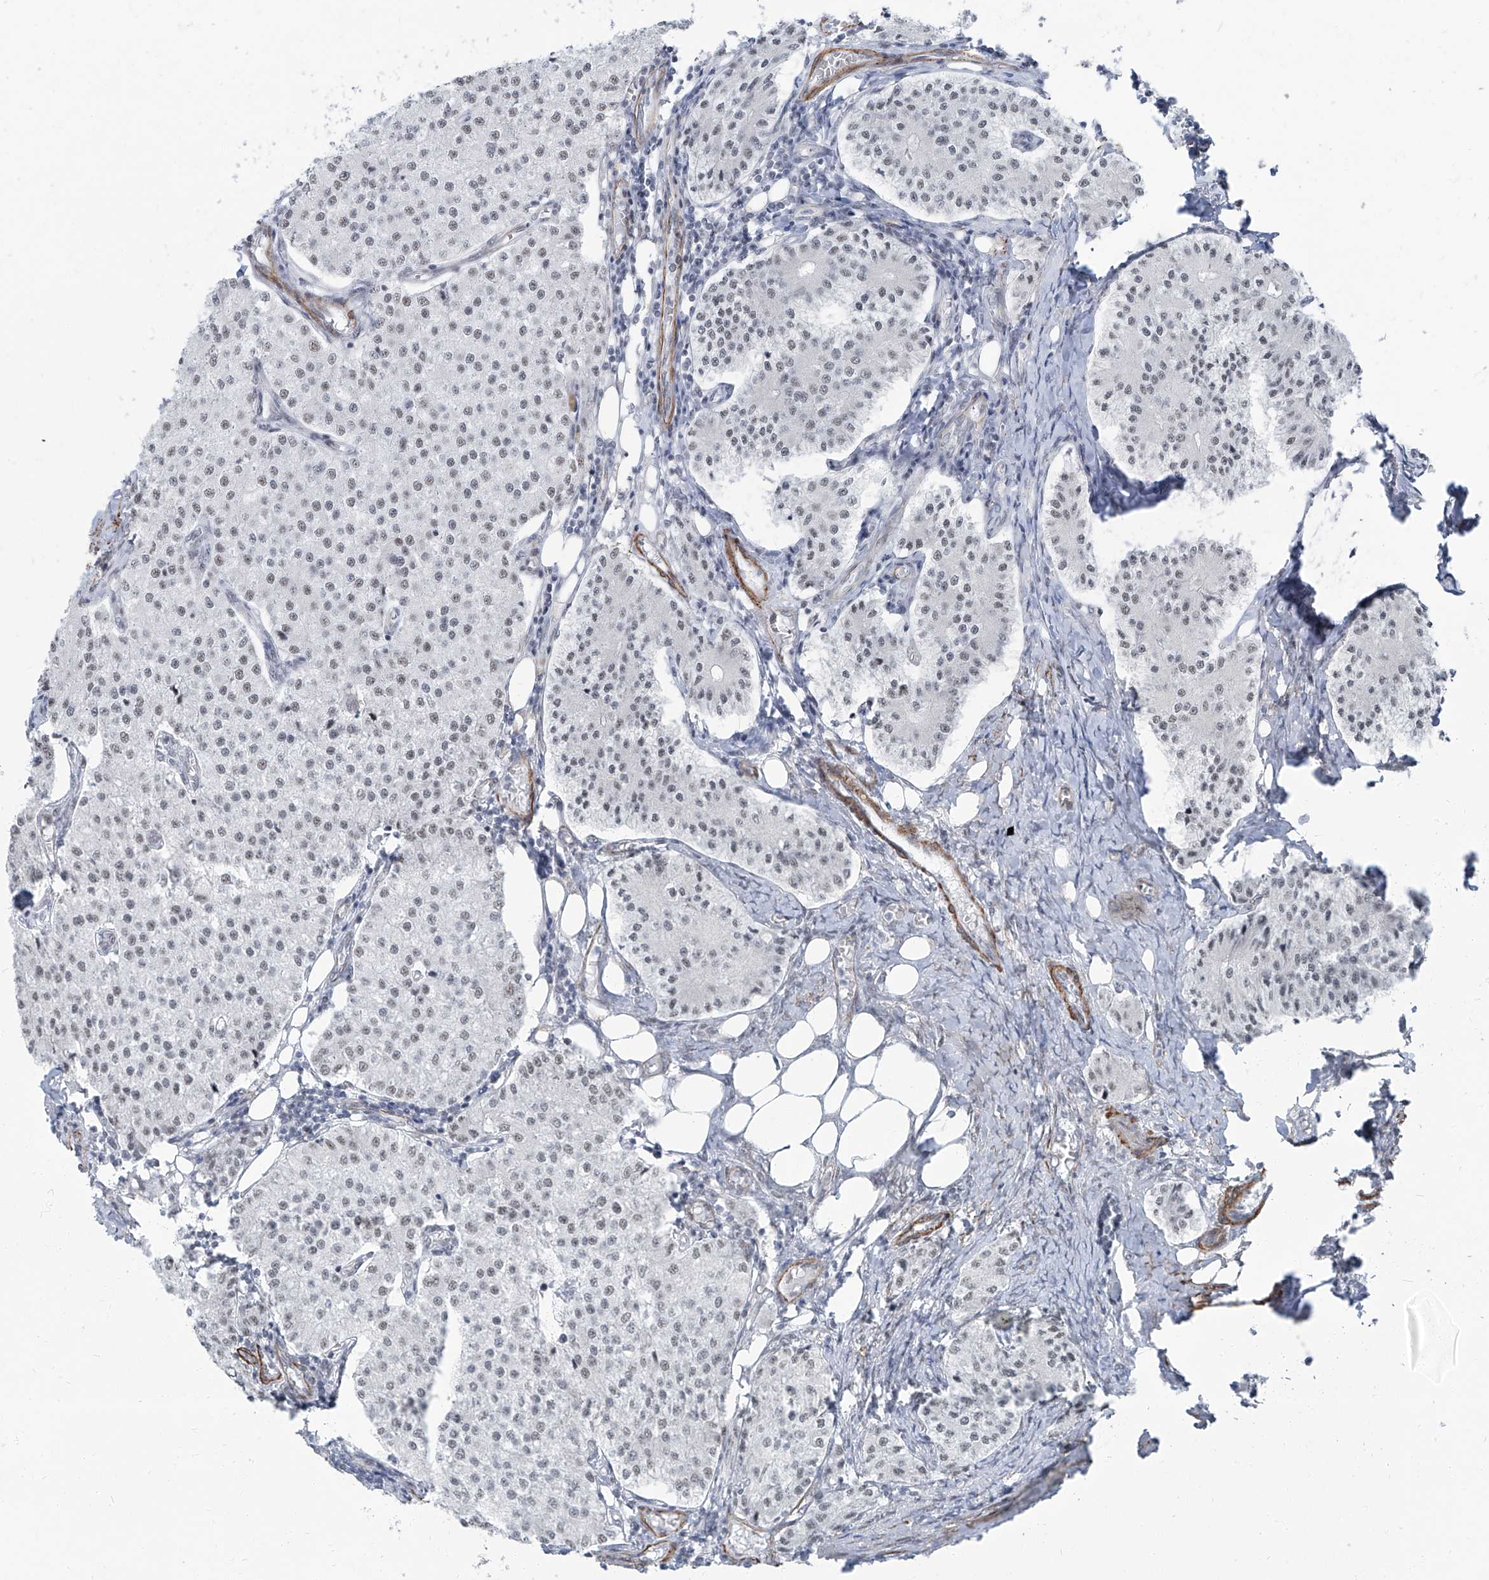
{"staining": {"intensity": "negative", "quantity": "none", "location": "none"}, "tissue": "carcinoid", "cell_type": "Tumor cells", "image_type": "cancer", "snomed": [{"axis": "morphology", "description": "Carcinoid, malignant, NOS"}, {"axis": "topography", "description": "Colon"}], "caption": "This micrograph is of carcinoid stained with IHC to label a protein in brown with the nuclei are counter-stained blue. There is no positivity in tumor cells.", "gene": "TXLNB", "patient": {"sex": "female", "age": 52}}